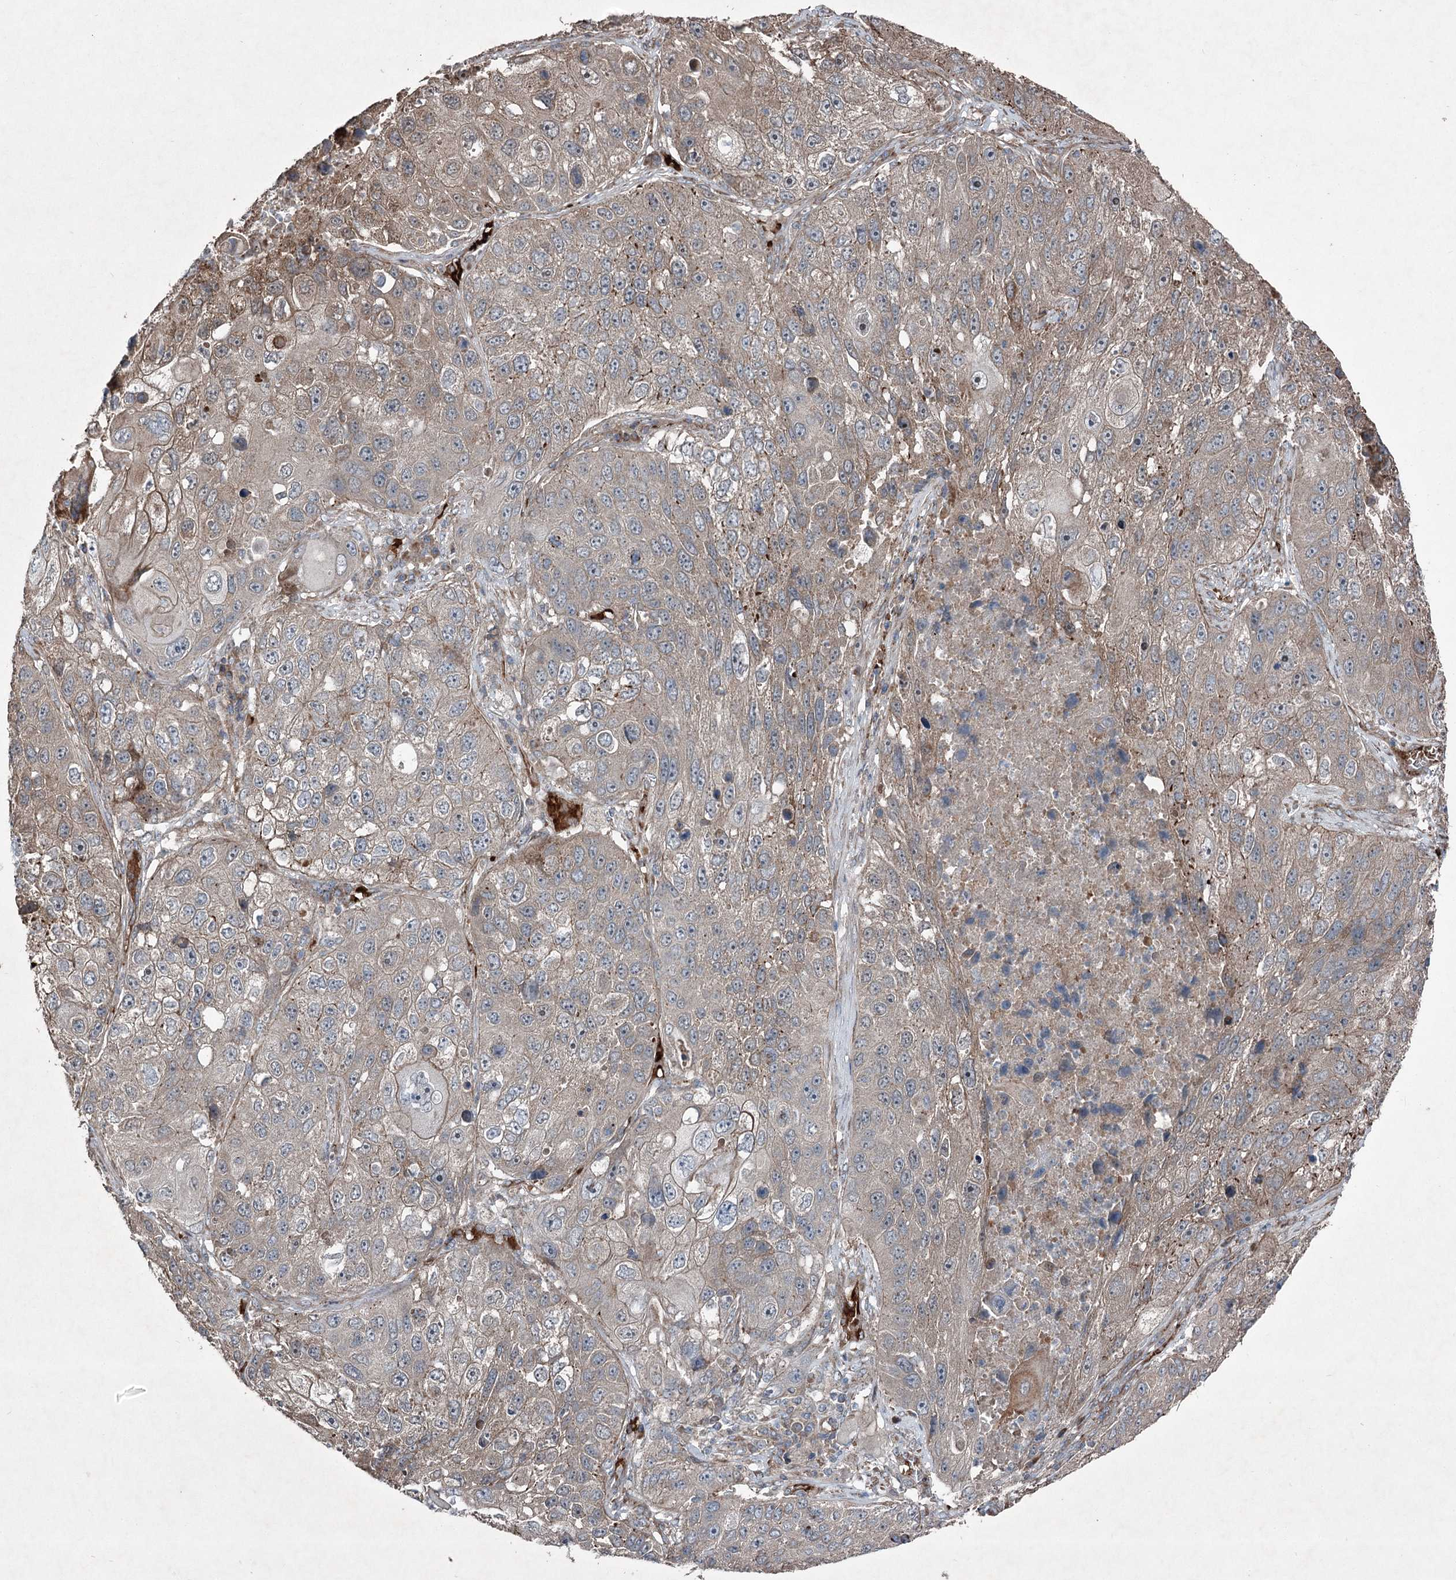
{"staining": {"intensity": "weak", "quantity": "25%-75%", "location": "cytoplasmic/membranous"}, "tissue": "lung cancer", "cell_type": "Tumor cells", "image_type": "cancer", "snomed": [{"axis": "morphology", "description": "Squamous cell carcinoma, NOS"}, {"axis": "topography", "description": "Lung"}], "caption": "The micrograph demonstrates immunohistochemical staining of lung cancer (squamous cell carcinoma). There is weak cytoplasmic/membranous expression is appreciated in about 25%-75% of tumor cells. (IHC, brightfield microscopy, high magnification).", "gene": "SERINC5", "patient": {"sex": "male", "age": 61}}